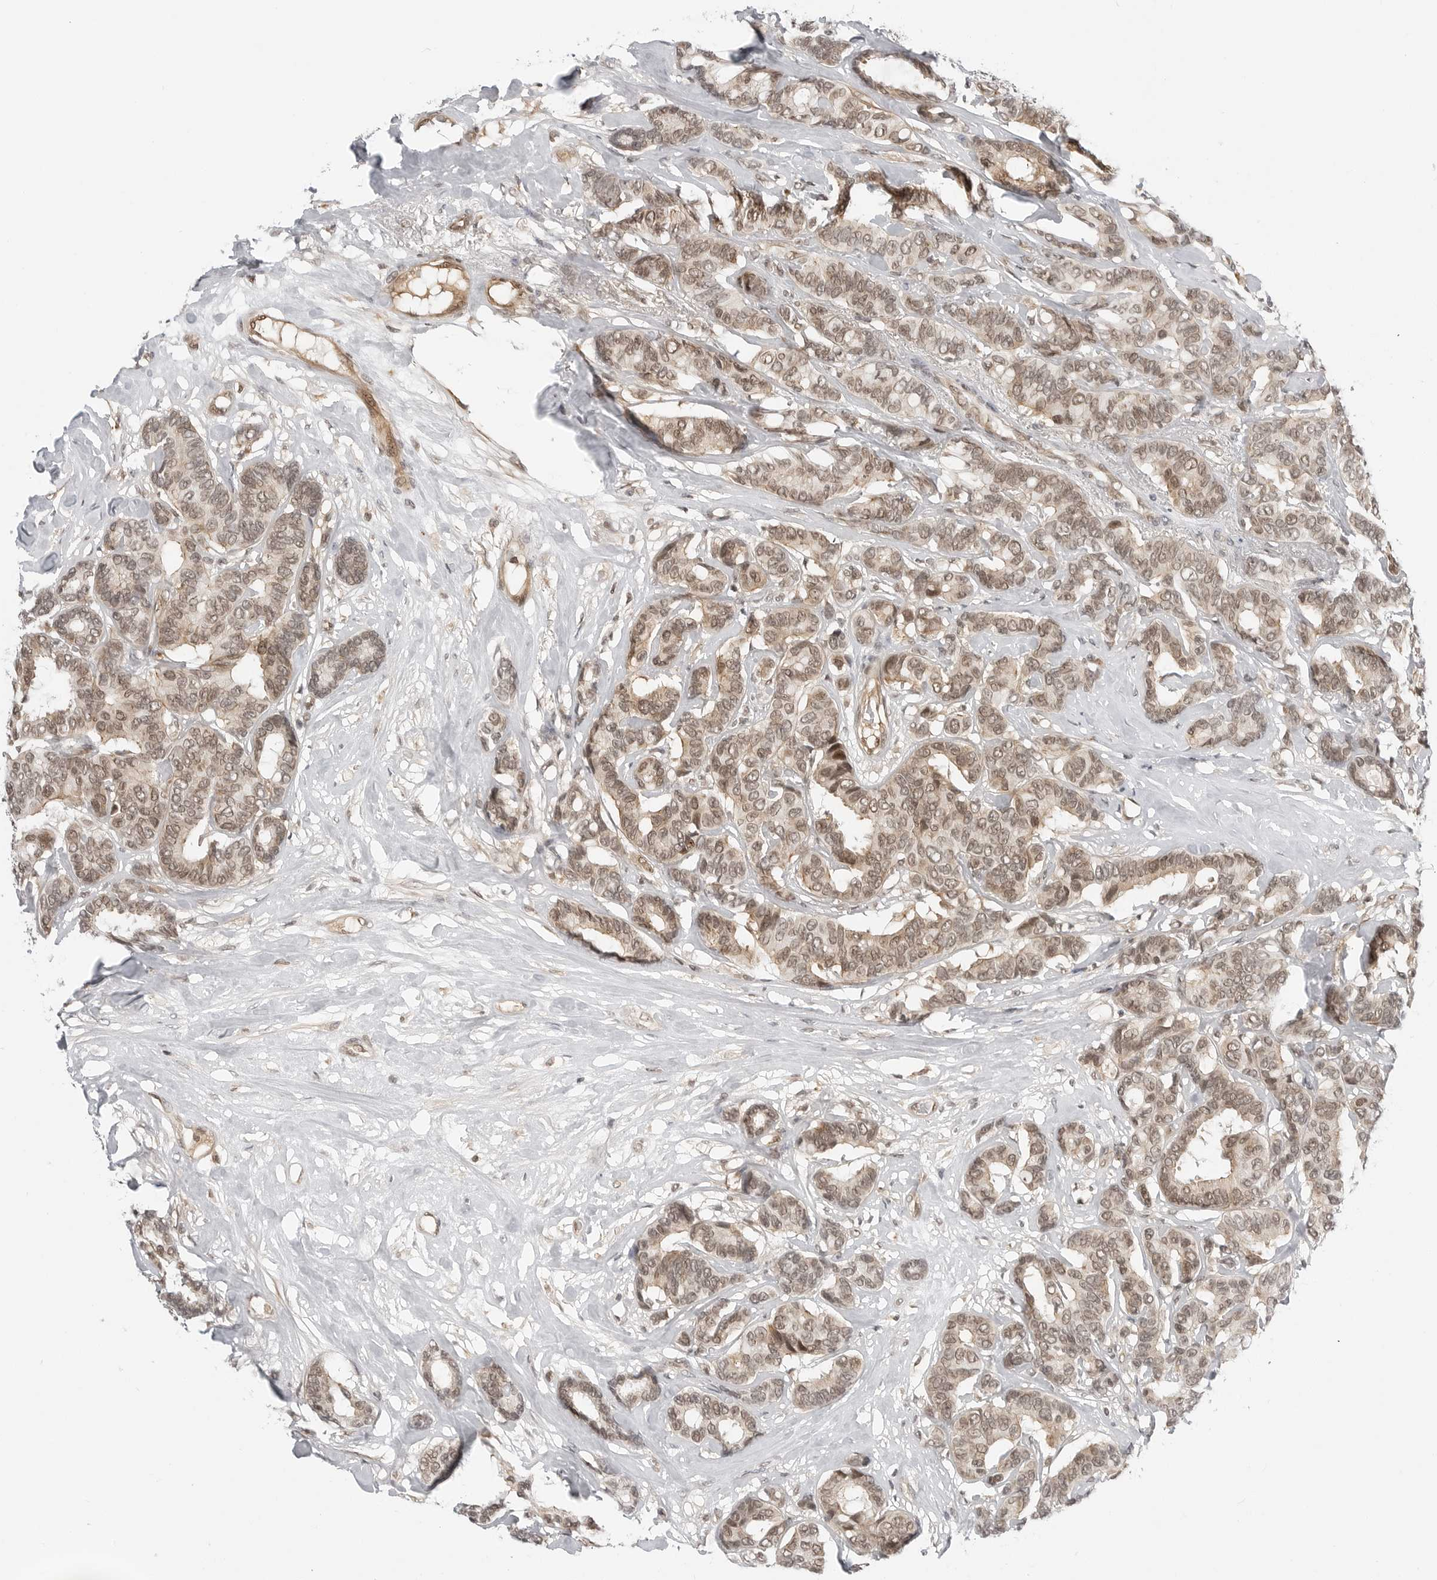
{"staining": {"intensity": "weak", "quantity": ">75%", "location": "cytoplasmic/membranous,nuclear"}, "tissue": "breast cancer", "cell_type": "Tumor cells", "image_type": "cancer", "snomed": [{"axis": "morphology", "description": "Duct carcinoma"}, {"axis": "topography", "description": "Breast"}], "caption": "A low amount of weak cytoplasmic/membranous and nuclear positivity is seen in approximately >75% of tumor cells in breast cancer (invasive ductal carcinoma) tissue. Using DAB (brown) and hematoxylin (blue) stains, captured at high magnification using brightfield microscopy.", "gene": "C8orf33", "patient": {"sex": "female", "age": 87}}